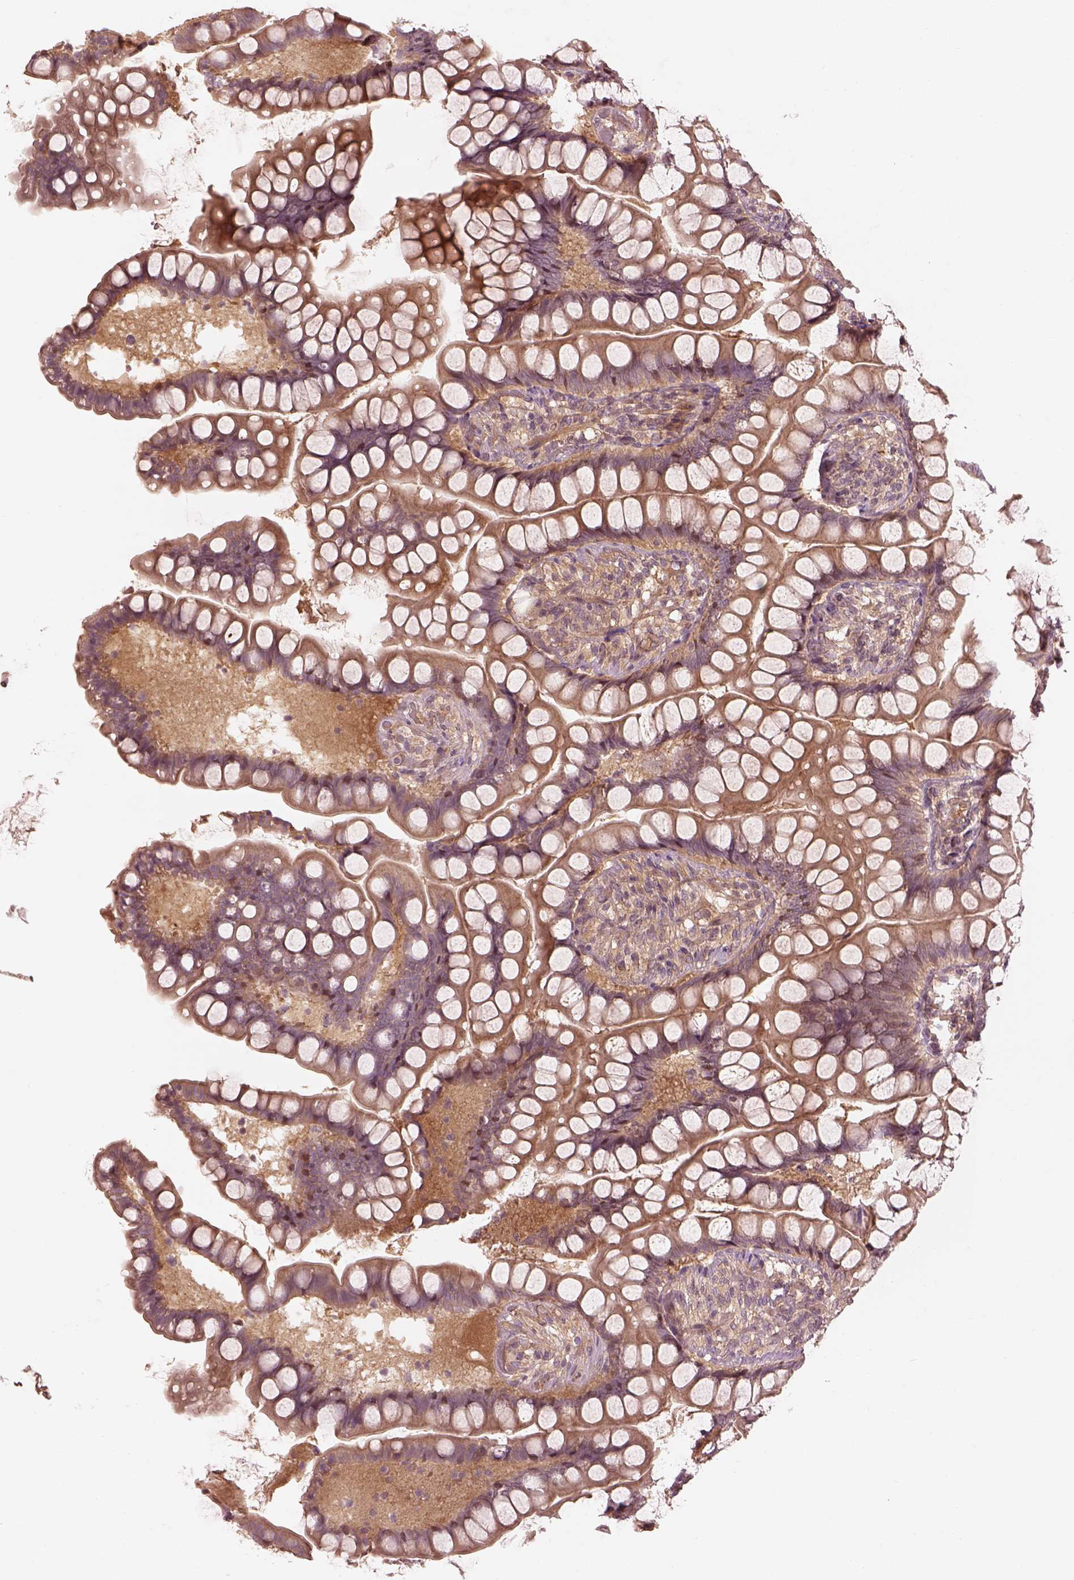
{"staining": {"intensity": "moderate", "quantity": "25%-75%", "location": "cytoplasmic/membranous"}, "tissue": "small intestine", "cell_type": "Glandular cells", "image_type": "normal", "snomed": [{"axis": "morphology", "description": "Normal tissue, NOS"}, {"axis": "topography", "description": "Small intestine"}], "caption": "Moderate cytoplasmic/membranous expression for a protein is seen in approximately 25%-75% of glandular cells of unremarkable small intestine using immunohistochemistry.", "gene": "FAM107B", "patient": {"sex": "male", "age": 70}}